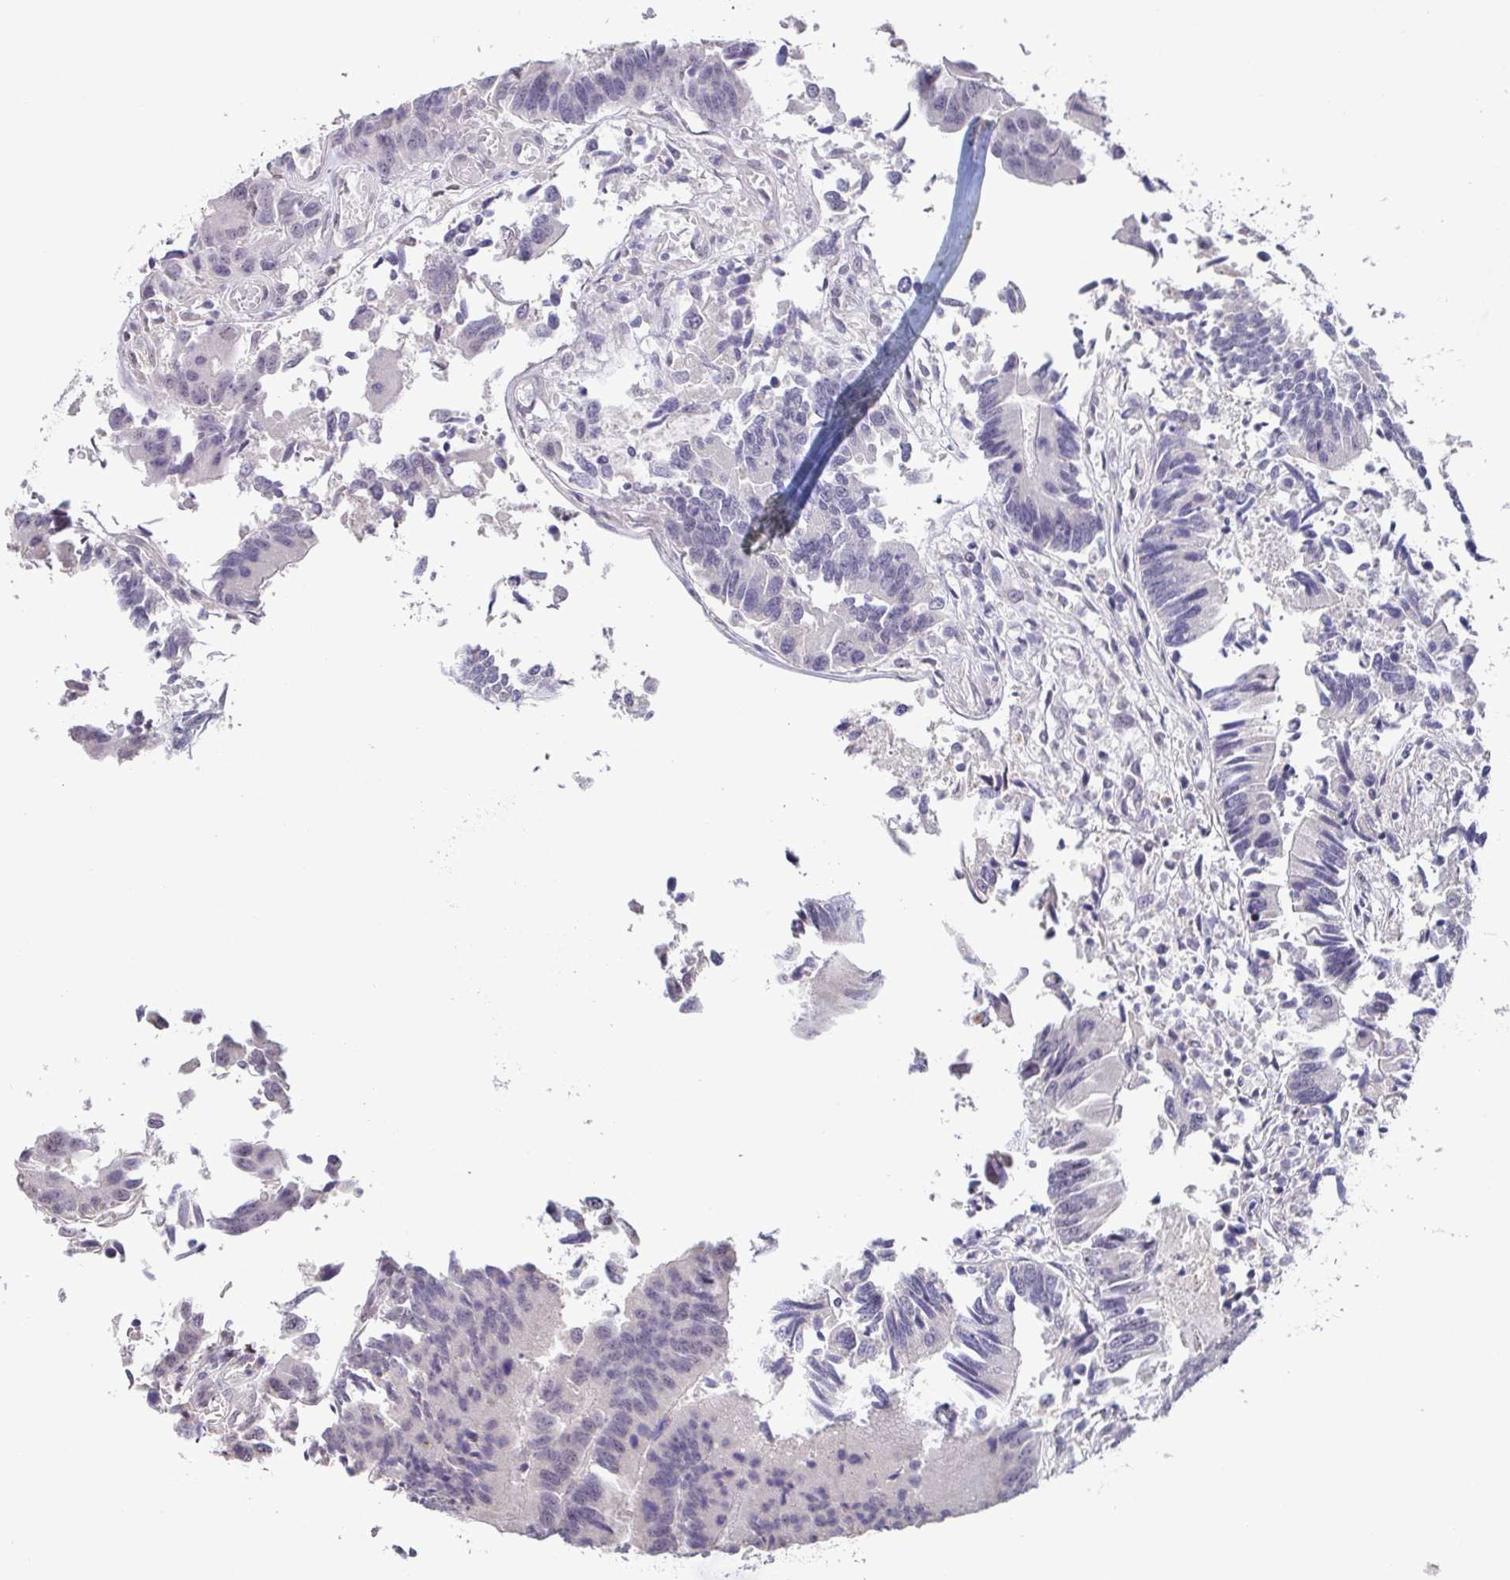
{"staining": {"intensity": "negative", "quantity": "none", "location": "none"}, "tissue": "colorectal cancer", "cell_type": "Tumor cells", "image_type": "cancer", "snomed": [{"axis": "morphology", "description": "Adenocarcinoma, NOS"}, {"axis": "topography", "description": "Colon"}], "caption": "Tumor cells are negative for protein expression in human adenocarcinoma (colorectal). (Brightfield microscopy of DAB (3,3'-diaminobenzidine) immunohistochemistry (IHC) at high magnification).", "gene": "NEFH", "patient": {"sex": "female", "age": 67}}